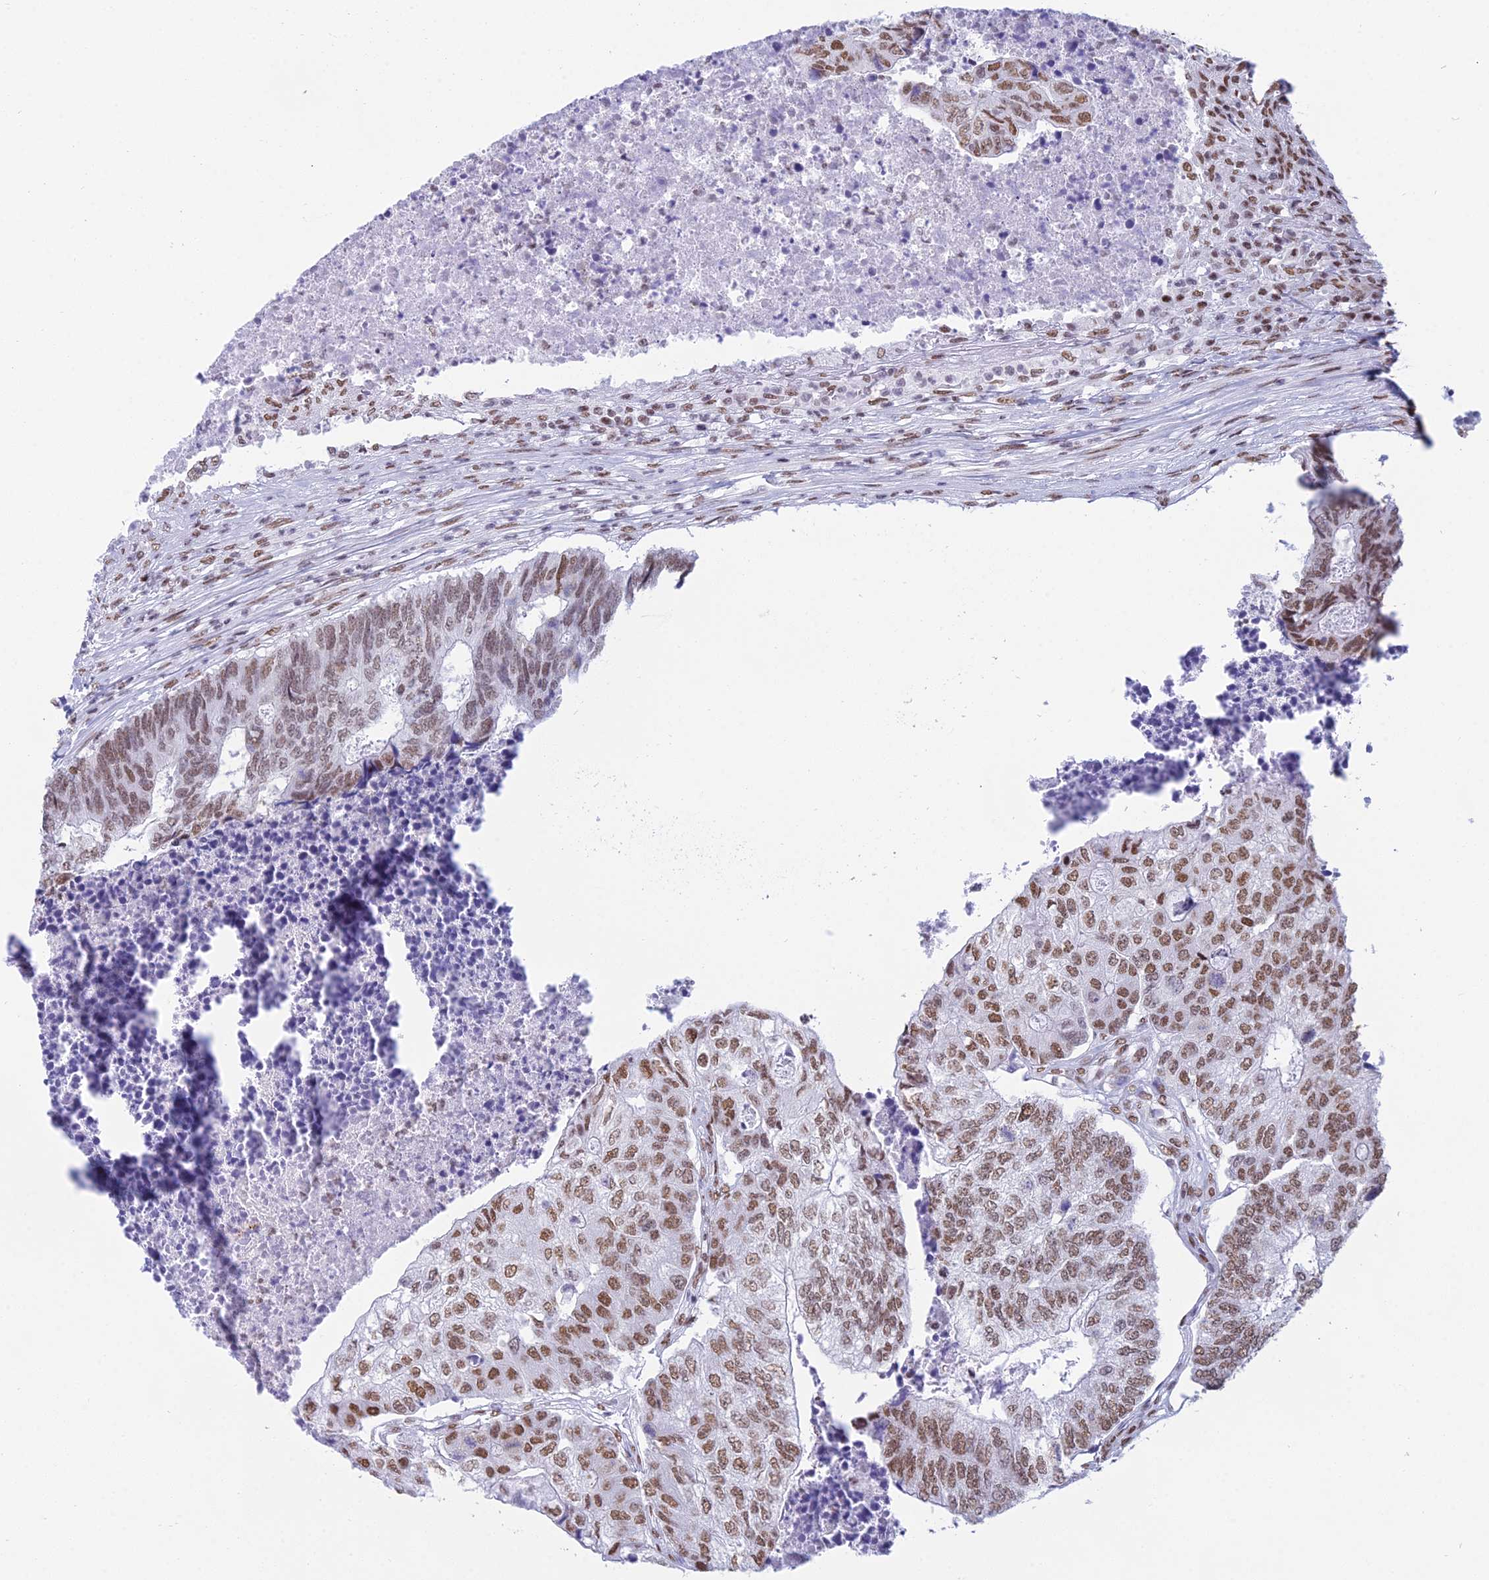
{"staining": {"intensity": "moderate", "quantity": ">75%", "location": "nuclear"}, "tissue": "colorectal cancer", "cell_type": "Tumor cells", "image_type": "cancer", "snomed": [{"axis": "morphology", "description": "Adenocarcinoma, NOS"}, {"axis": "topography", "description": "Colon"}], "caption": "Tumor cells demonstrate medium levels of moderate nuclear expression in about >75% of cells in human adenocarcinoma (colorectal). (Brightfield microscopy of DAB IHC at high magnification).", "gene": "CDC26", "patient": {"sex": "female", "age": 67}}